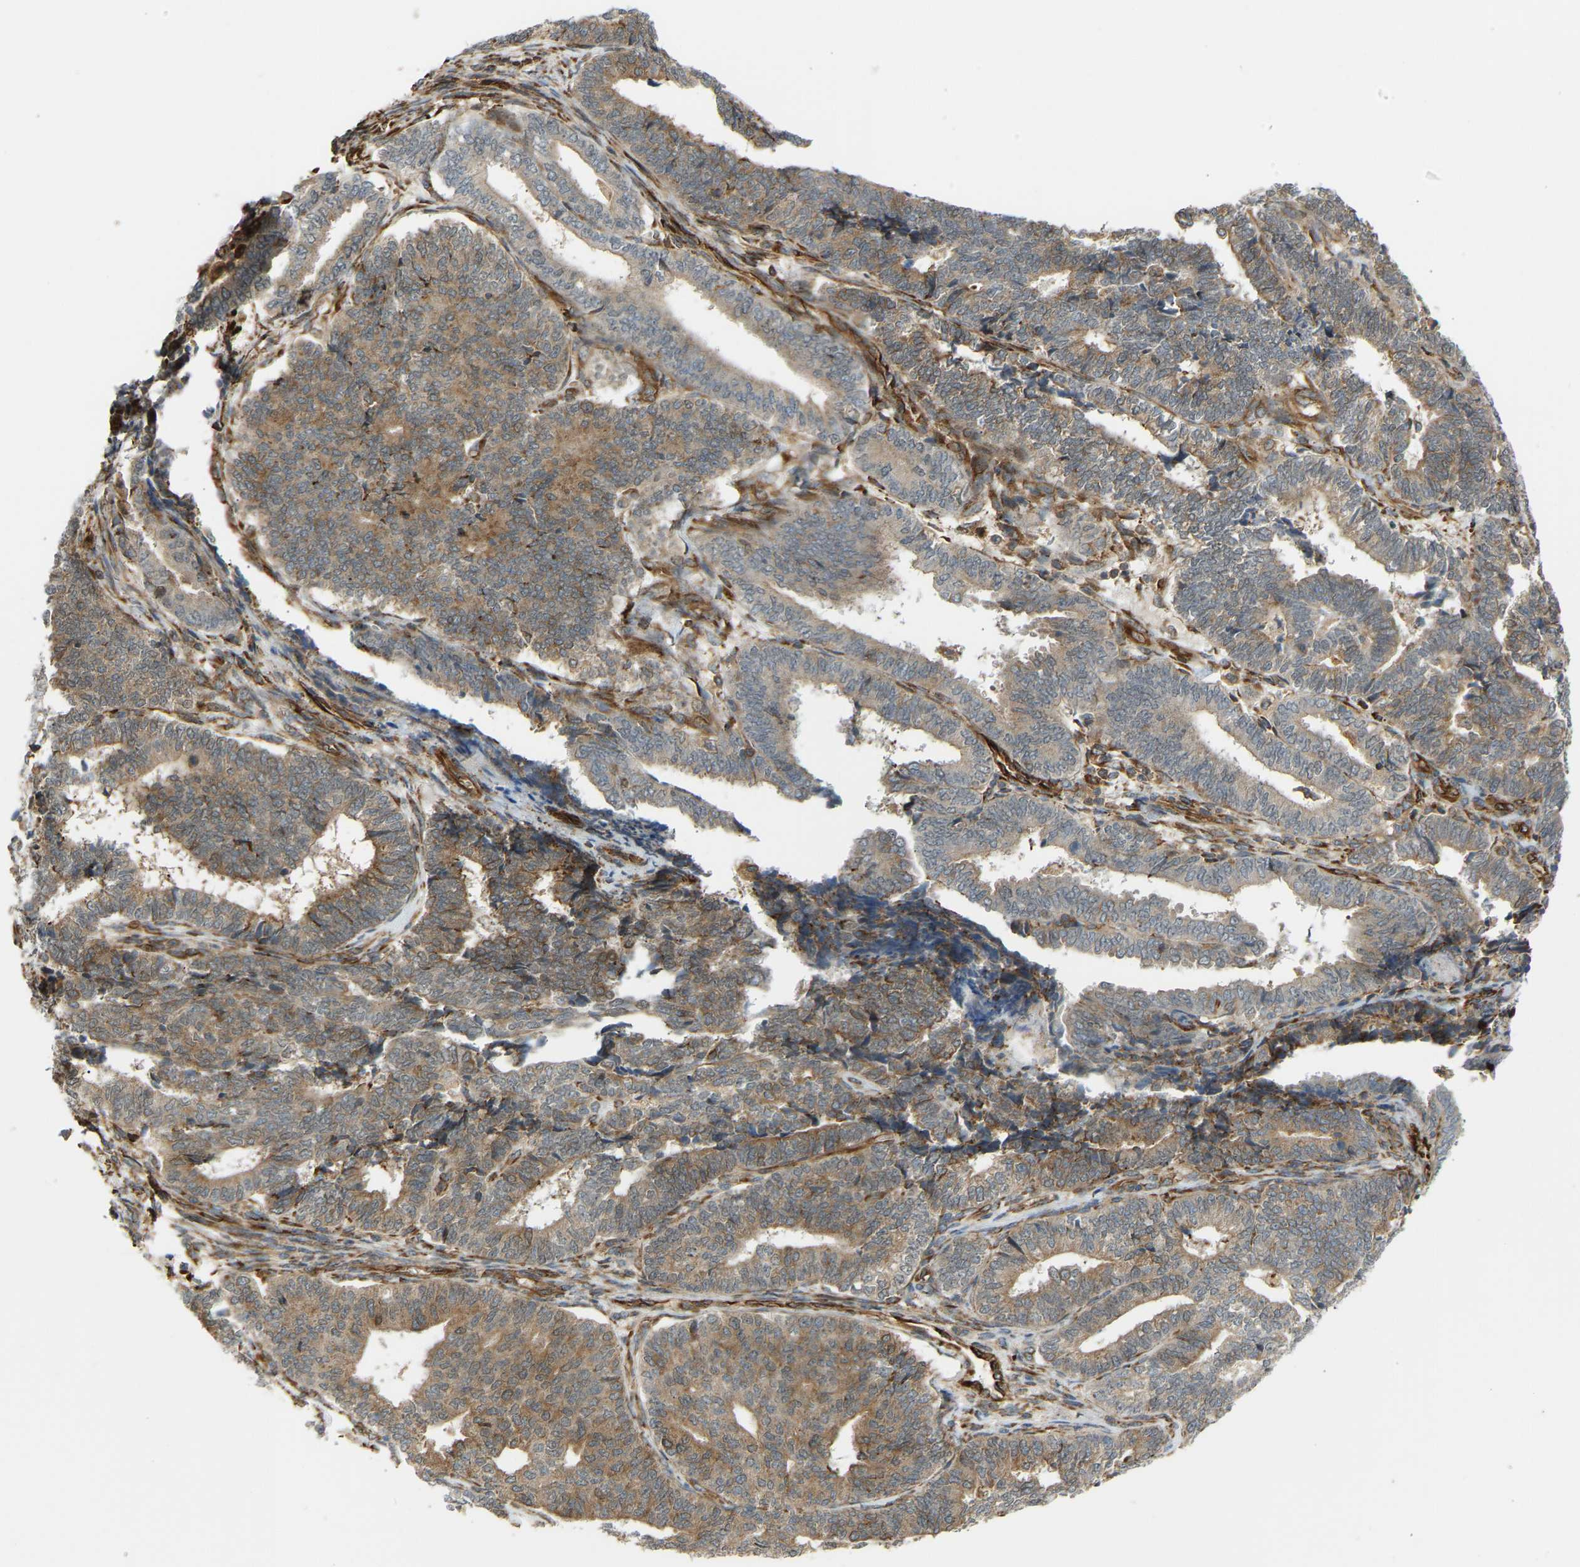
{"staining": {"intensity": "moderate", "quantity": ">75%", "location": "cytoplasmic/membranous"}, "tissue": "endometrial cancer", "cell_type": "Tumor cells", "image_type": "cancer", "snomed": [{"axis": "morphology", "description": "Adenocarcinoma, NOS"}, {"axis": "topography", "description": "Endometrium"}], "caption": "Human adenocarcinoma (endometrial) stained with a protein marker reveals moderate staining in tumor cells.", "gene": "PLCG2", "patient": {"sex": "female", "age": 70}}